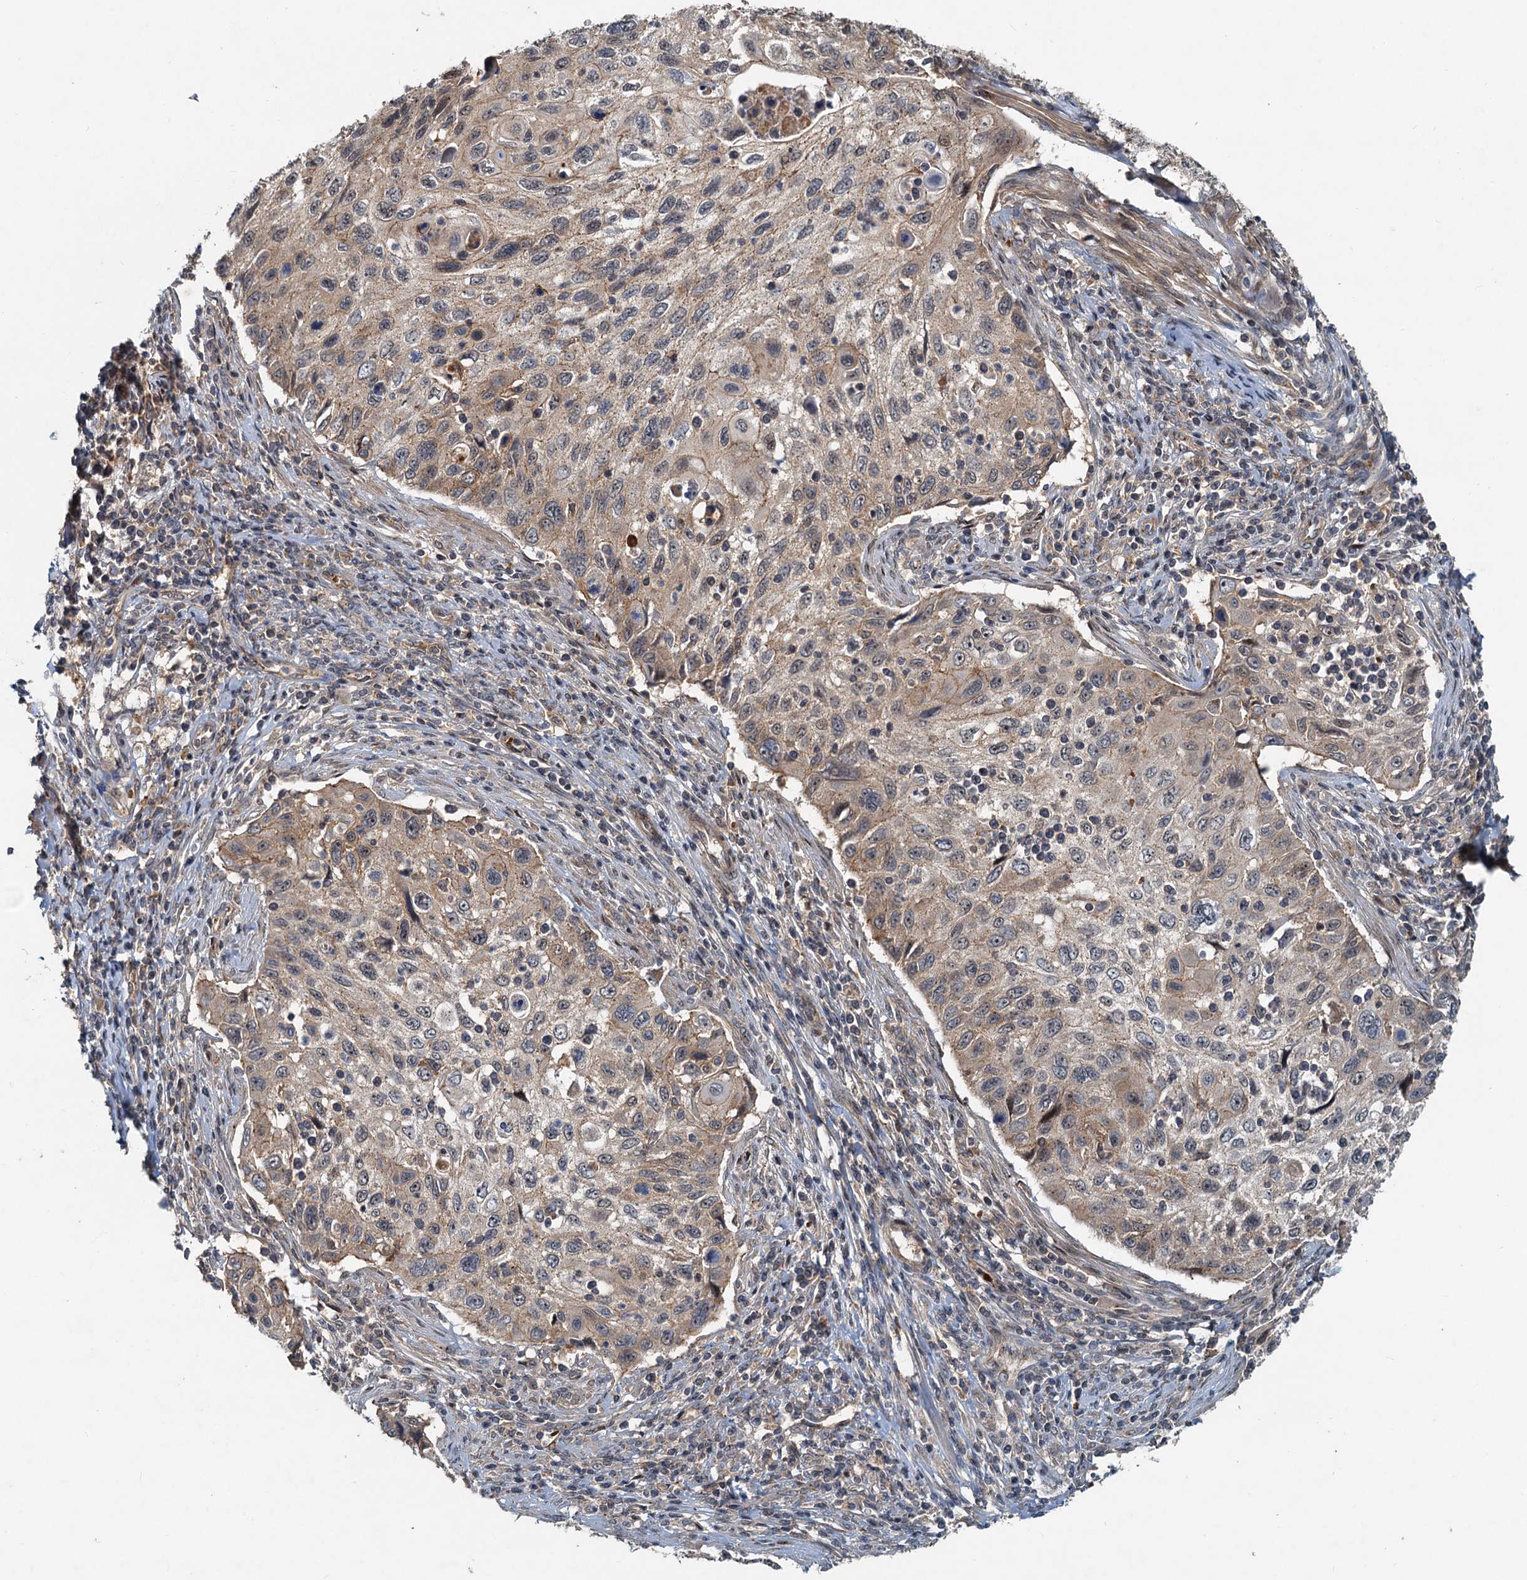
{"staining": {"intensity": "weak", "quantity": ">75%", "location": "cytoplasmic/membranous"}, "tissue": "cervical cancer", "cell_type": "Tumor cells", "image_type": "cancer", "snomed": [{"axis": "morphology", "description": "Squamous cell carcinoma, NOS"}, {"axis": "topography", "description": "Cervix"}], "caption": "Immunohistochemical staining of human cervical cancer displays weak cytoplasmic/membranous protein expression in about >75% of tumor cells.", "gene": "CEP68", "patient": {"sex": "female", "age": 70}}